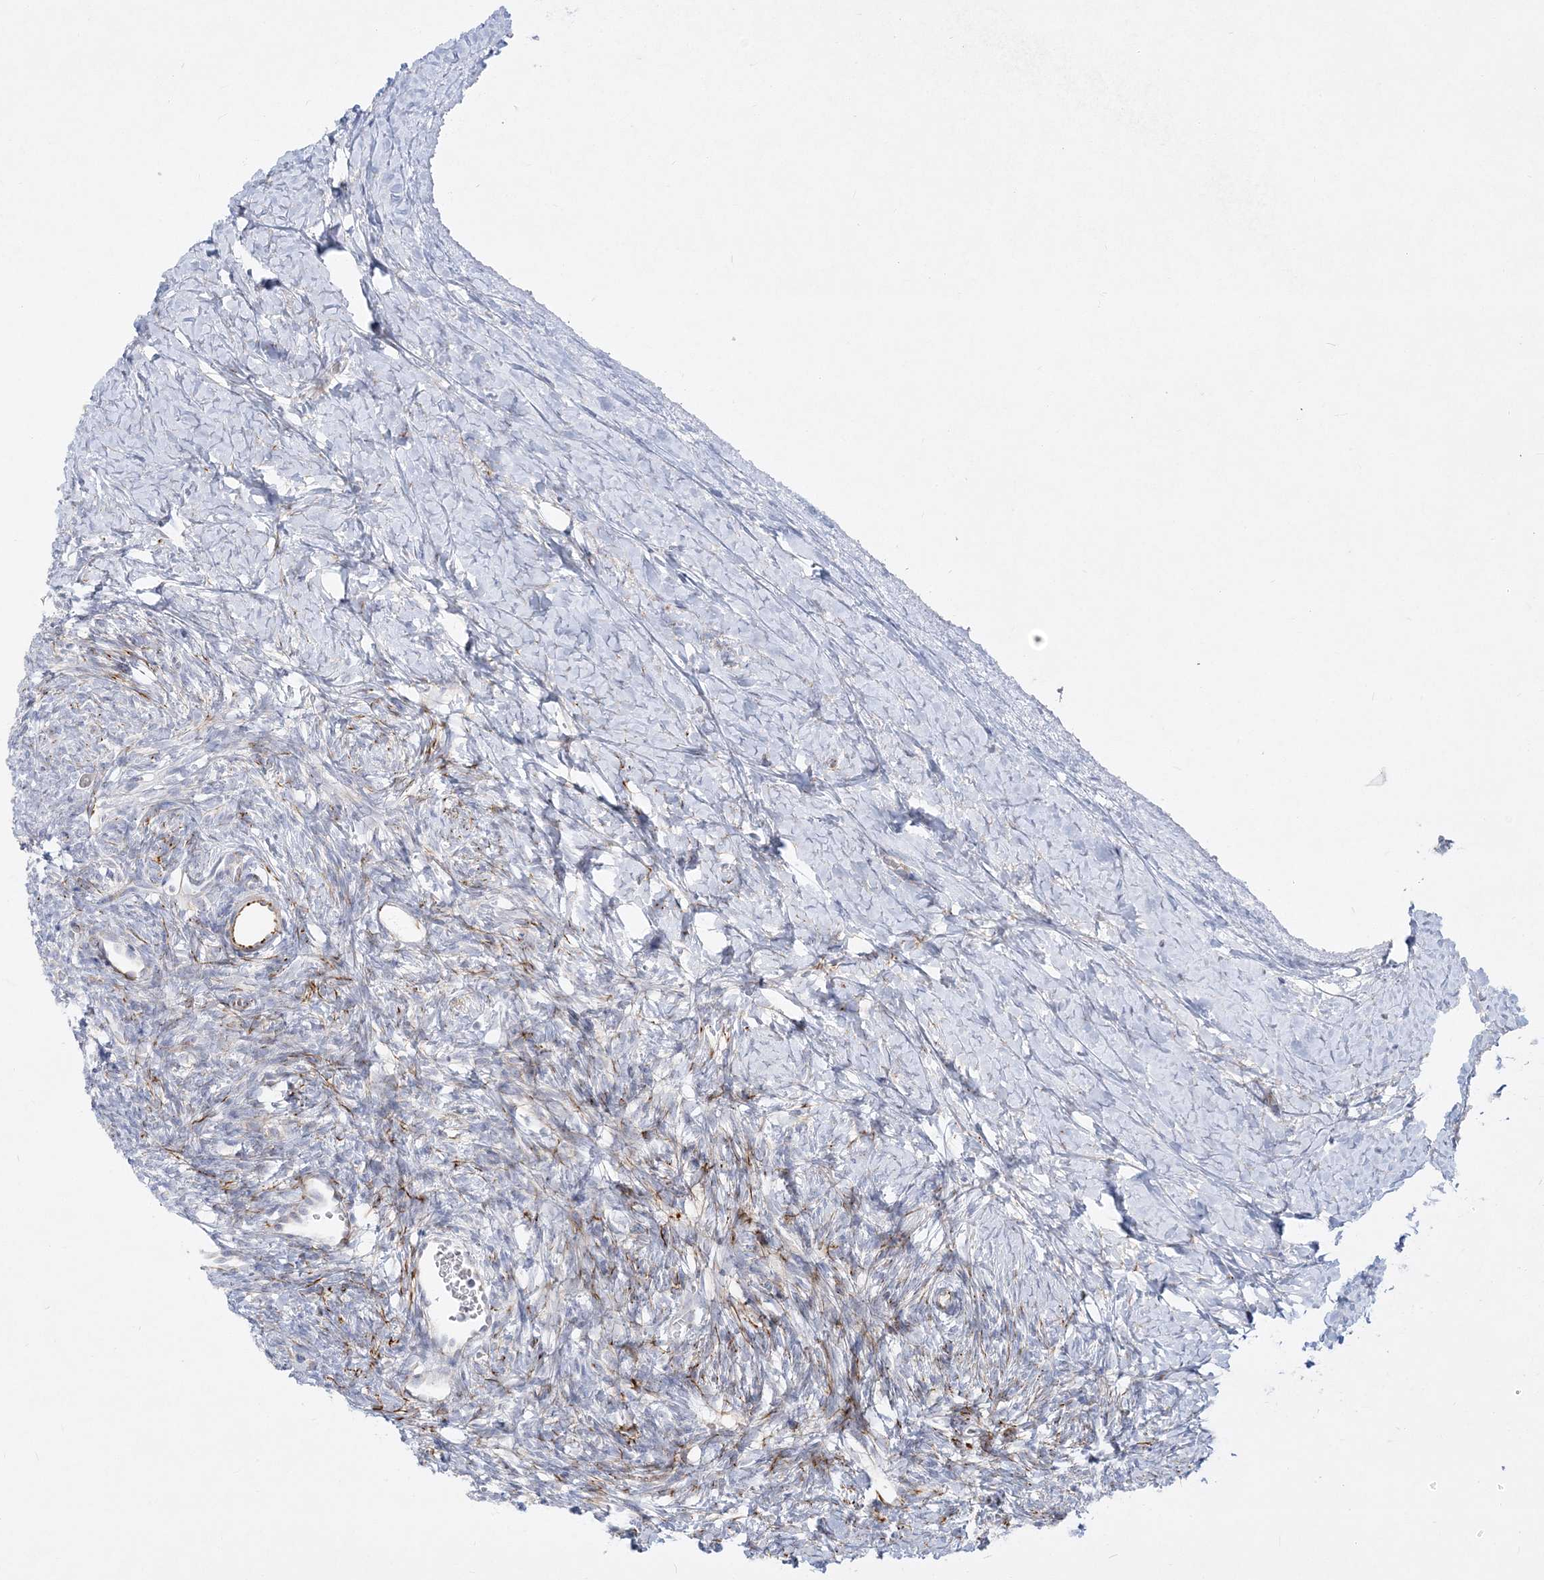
{"staining": {"intensity": "negative", "quantity": "none", "location": "none"}, "tissue": "ovary", "cell_type": "Ovarian stroma cells", "image_type": "normal", "snomed": [{"axis": "morphology", "description": "Normal tissue, NOS"}, {"axis": "morphology", "description": "Developmental malformation"}, {"axis": "topography", "description": "Ovary"}], "caption": "DAB (3,3'-diaminobenzidine) immunohistochemical staining of benign human ovary displays no significant positivity in ovarian stroma cells.", "gene": "GPAT2", "patient": {"sex": "female", "age": 39}}